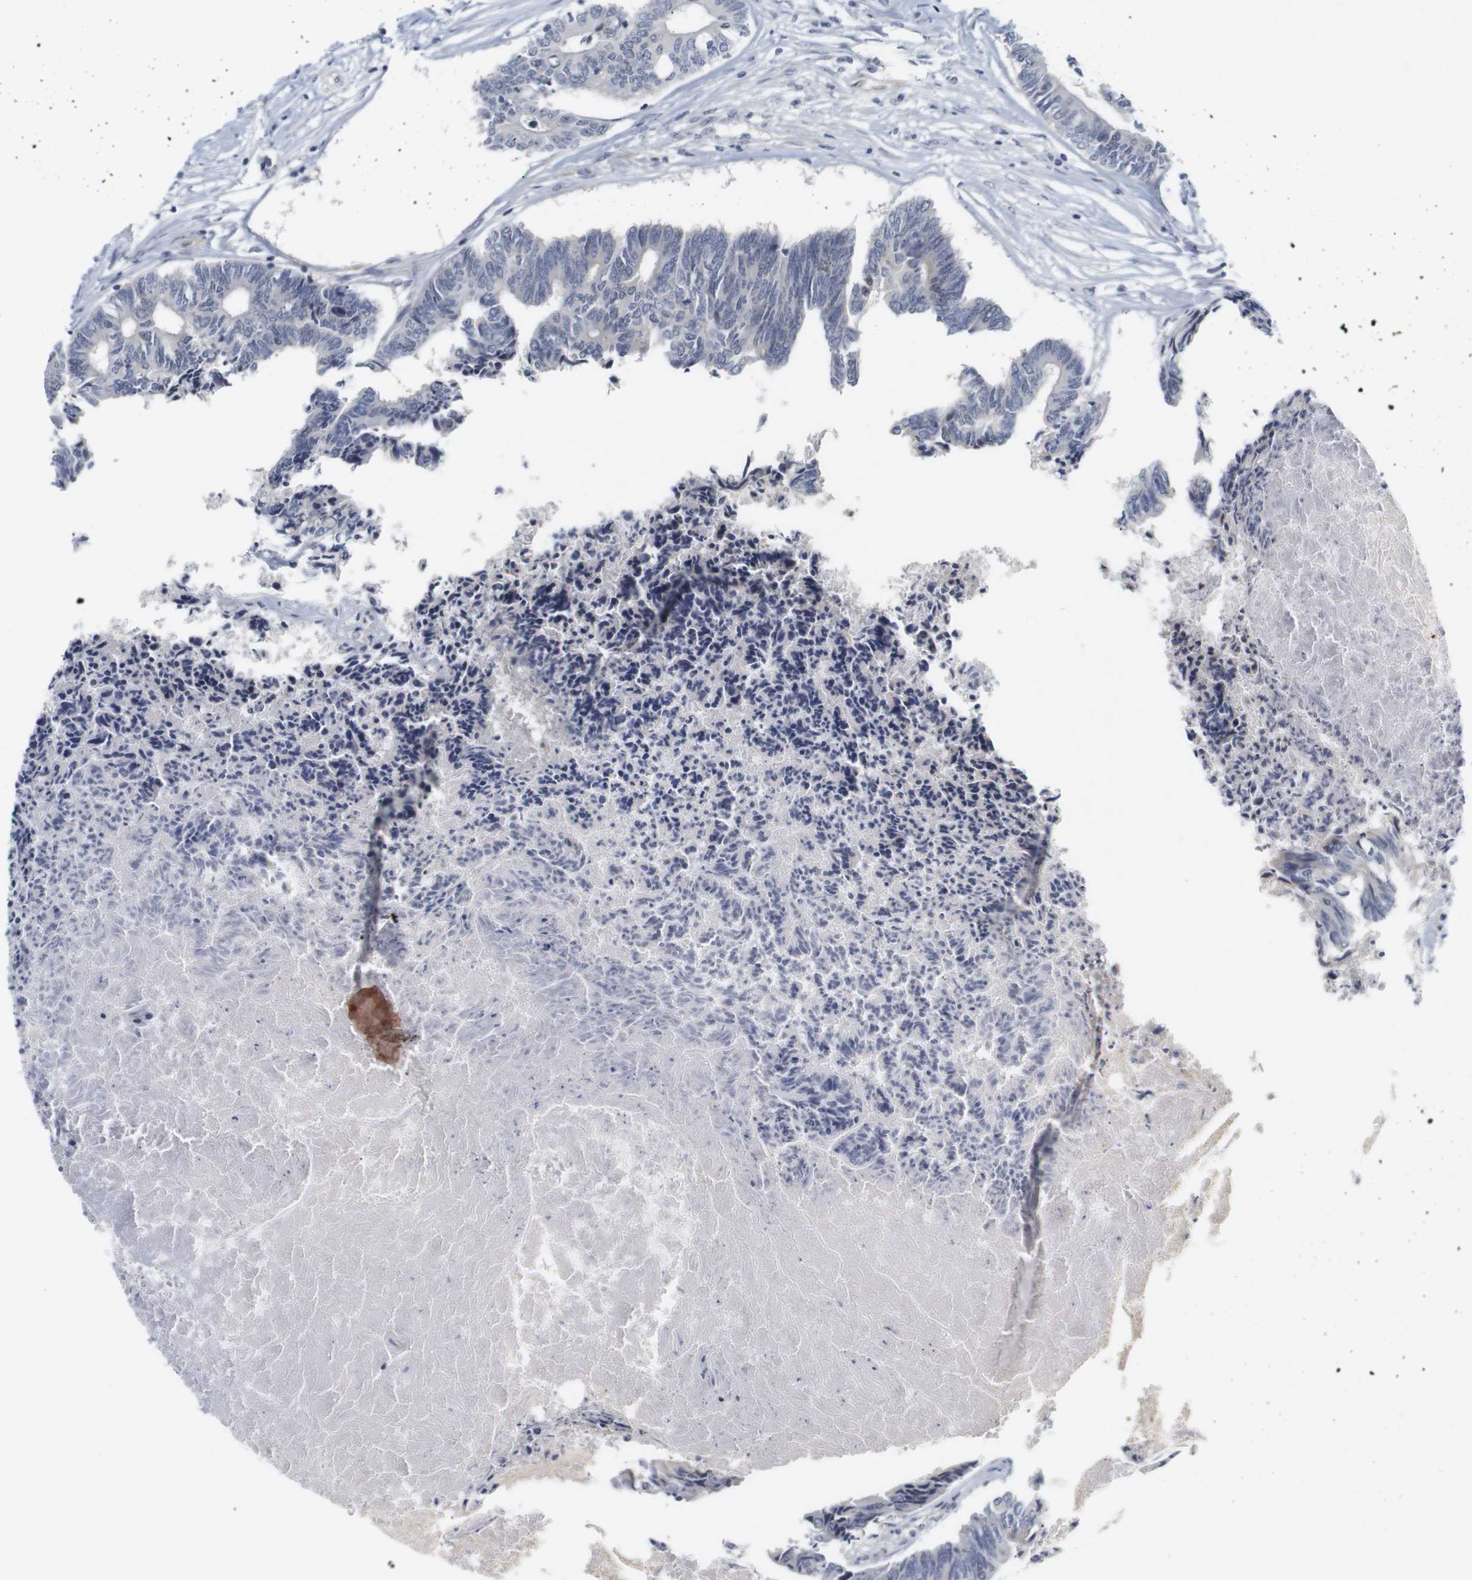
{"staining": {"intensity": "negative", "quantity": "none", "location": "none"}, "tissue": "colorectal cancer", "cell_type": "Tumor cells", "image_type": "cancer", "snomed": [{"axis": "morphology", "description": "Adenocarcinoma, NOS"}, {"axis": "topography", "description": "Rectum"}], "caption": "DAB (3,3'-diaminobenzidine) immunohistochemical staining of adenocarcinoma (colorectal) displays no significant positivity in tumor cells.", "gene": "CYB561", "patient": {"sex": "male", "age": 63}}